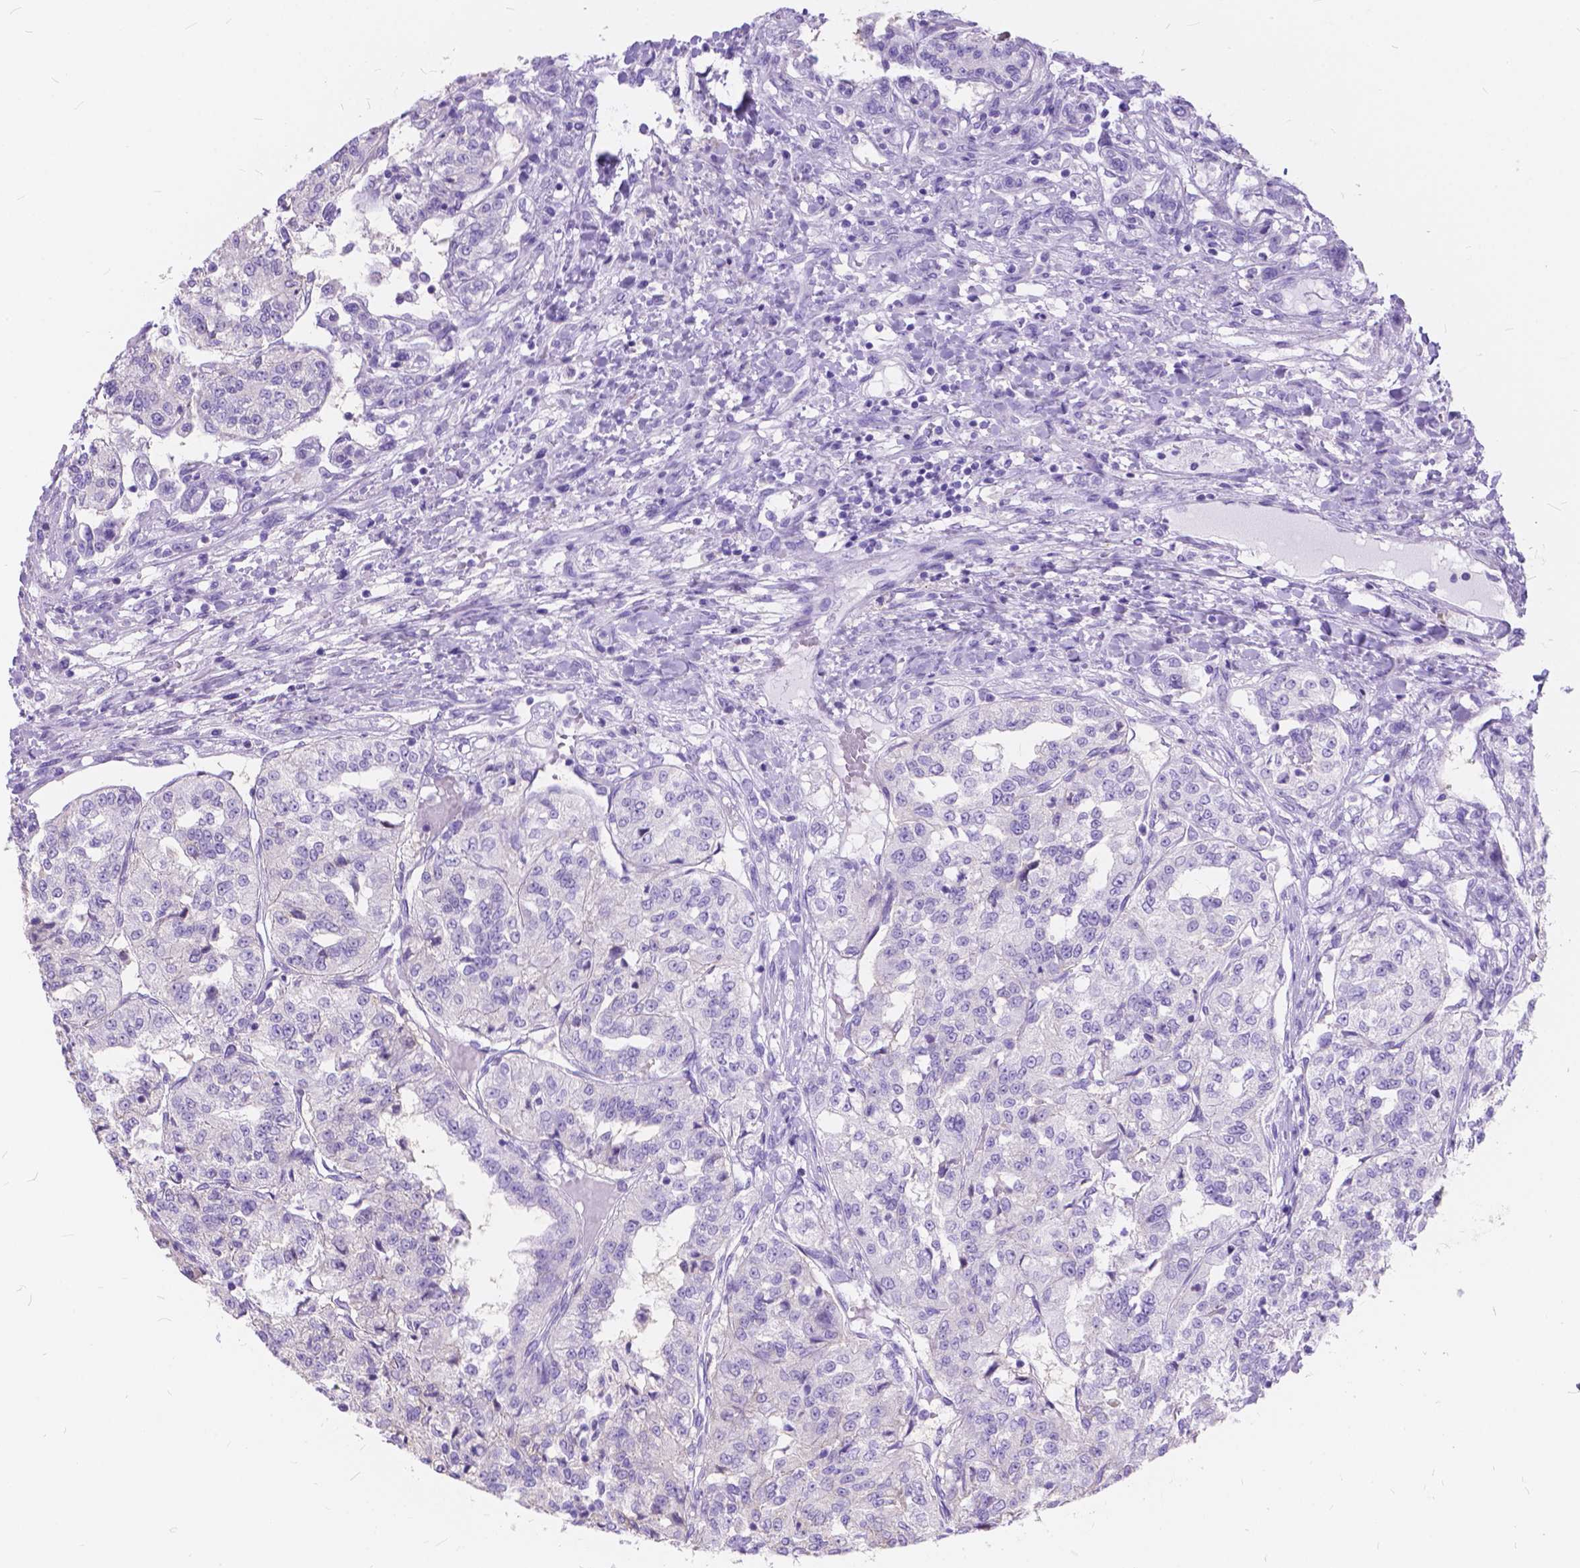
{"staining": {"intensity": "negative", "quantity": "none", "location": "none"}, "tissue": "renal cancer", "cell_type": "Tumor cells", "image_type": "cancer", "snomed": [{"axis": "morphology", "description": "Adenocarcinoma, NOS"}, {"axis": "topography", "description": "Kidney"}], "caption": "Immunohistochemistry histopathology image of human renal cancer stained for a protein (brown), which exhibits no expression in tumor cells. The staining was performed using DAB (3,3'-diaminobenzidine) to visualize the protein expression in brown, while the nuclei were stained in blue with hematoxylin (Magnification: 20x).", "gene": "FOXL2", "patient": {"sex": "female", "age": 63}}